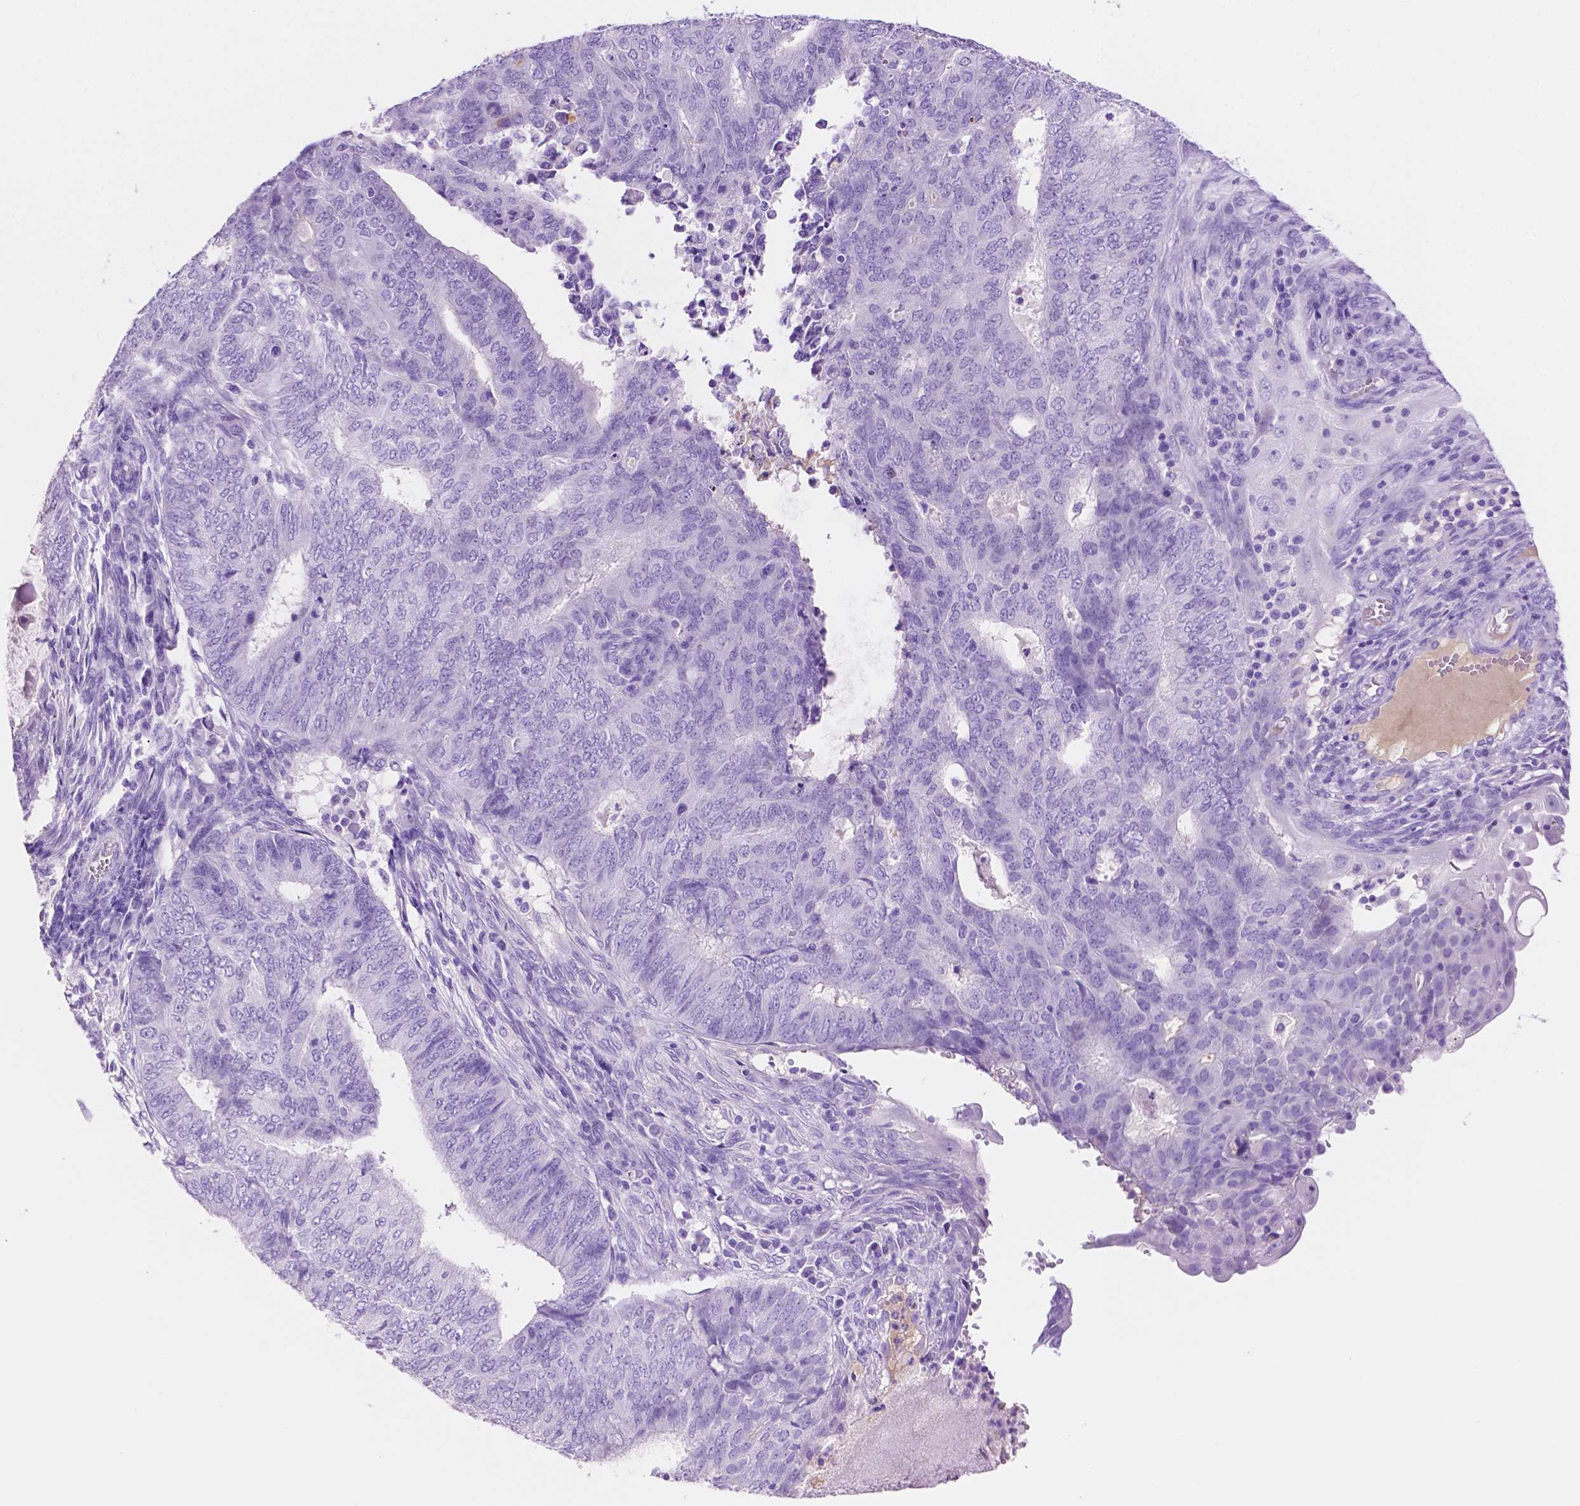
{"staining": {"intensity": "negative", "quantity": "none", "location": "none"}, "tissue": "endometrial cancer", "cell_type": "Tumor cells", "image_type": "cancer", "snomed": [{"axis": "morphology", "description": "Adenocarcinoma, NOS"}, {"axis": "topography", "description": "Endometrium"}], "caption": "Adenocarcinoma (endometrial) stained for a protein using IHC exhibits no positivity tumor cells.", "gene": "FOXB2", "patient": {"sex": "female", "age": 62}}